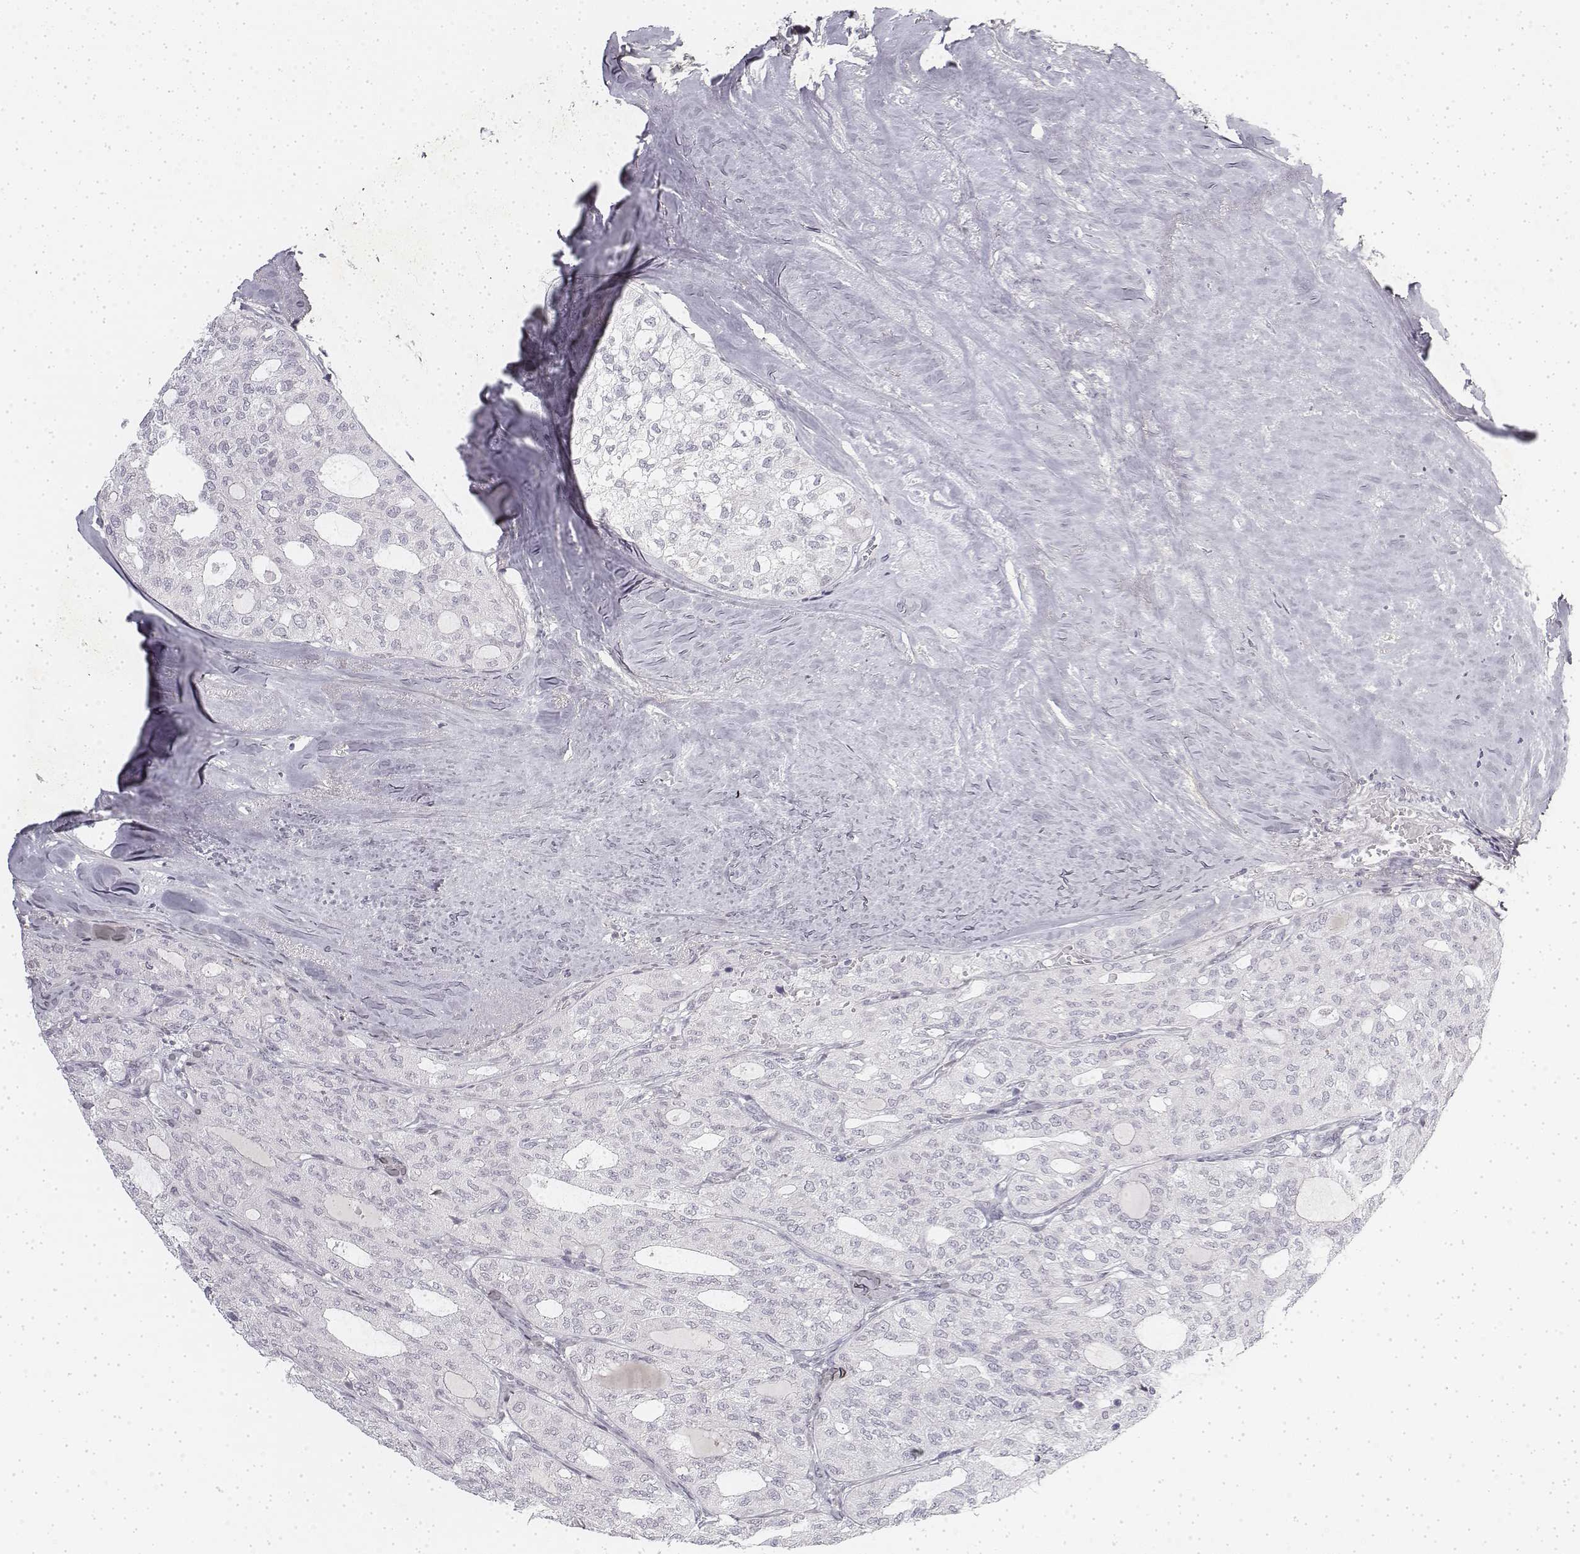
{"staining": {"intensity": "negative", "quantity": "none", "location": "none"}, "tissue": "thyroid cancer", "cell_type": "Tumor cells", "image_type": "cancer", "snomed": [{"axis": "morphology", "description": "Follicular adenoma carcinoma, NOS"}, {"axis": "topography", "description": "Thyroid gland"}], "caption": "A photomicrograph of human thyroid follicular adenoma carcinoma is negative for staining in tumor cells.", "gene": "KRT84", "patient": {"sex": "male", "age": 75}}